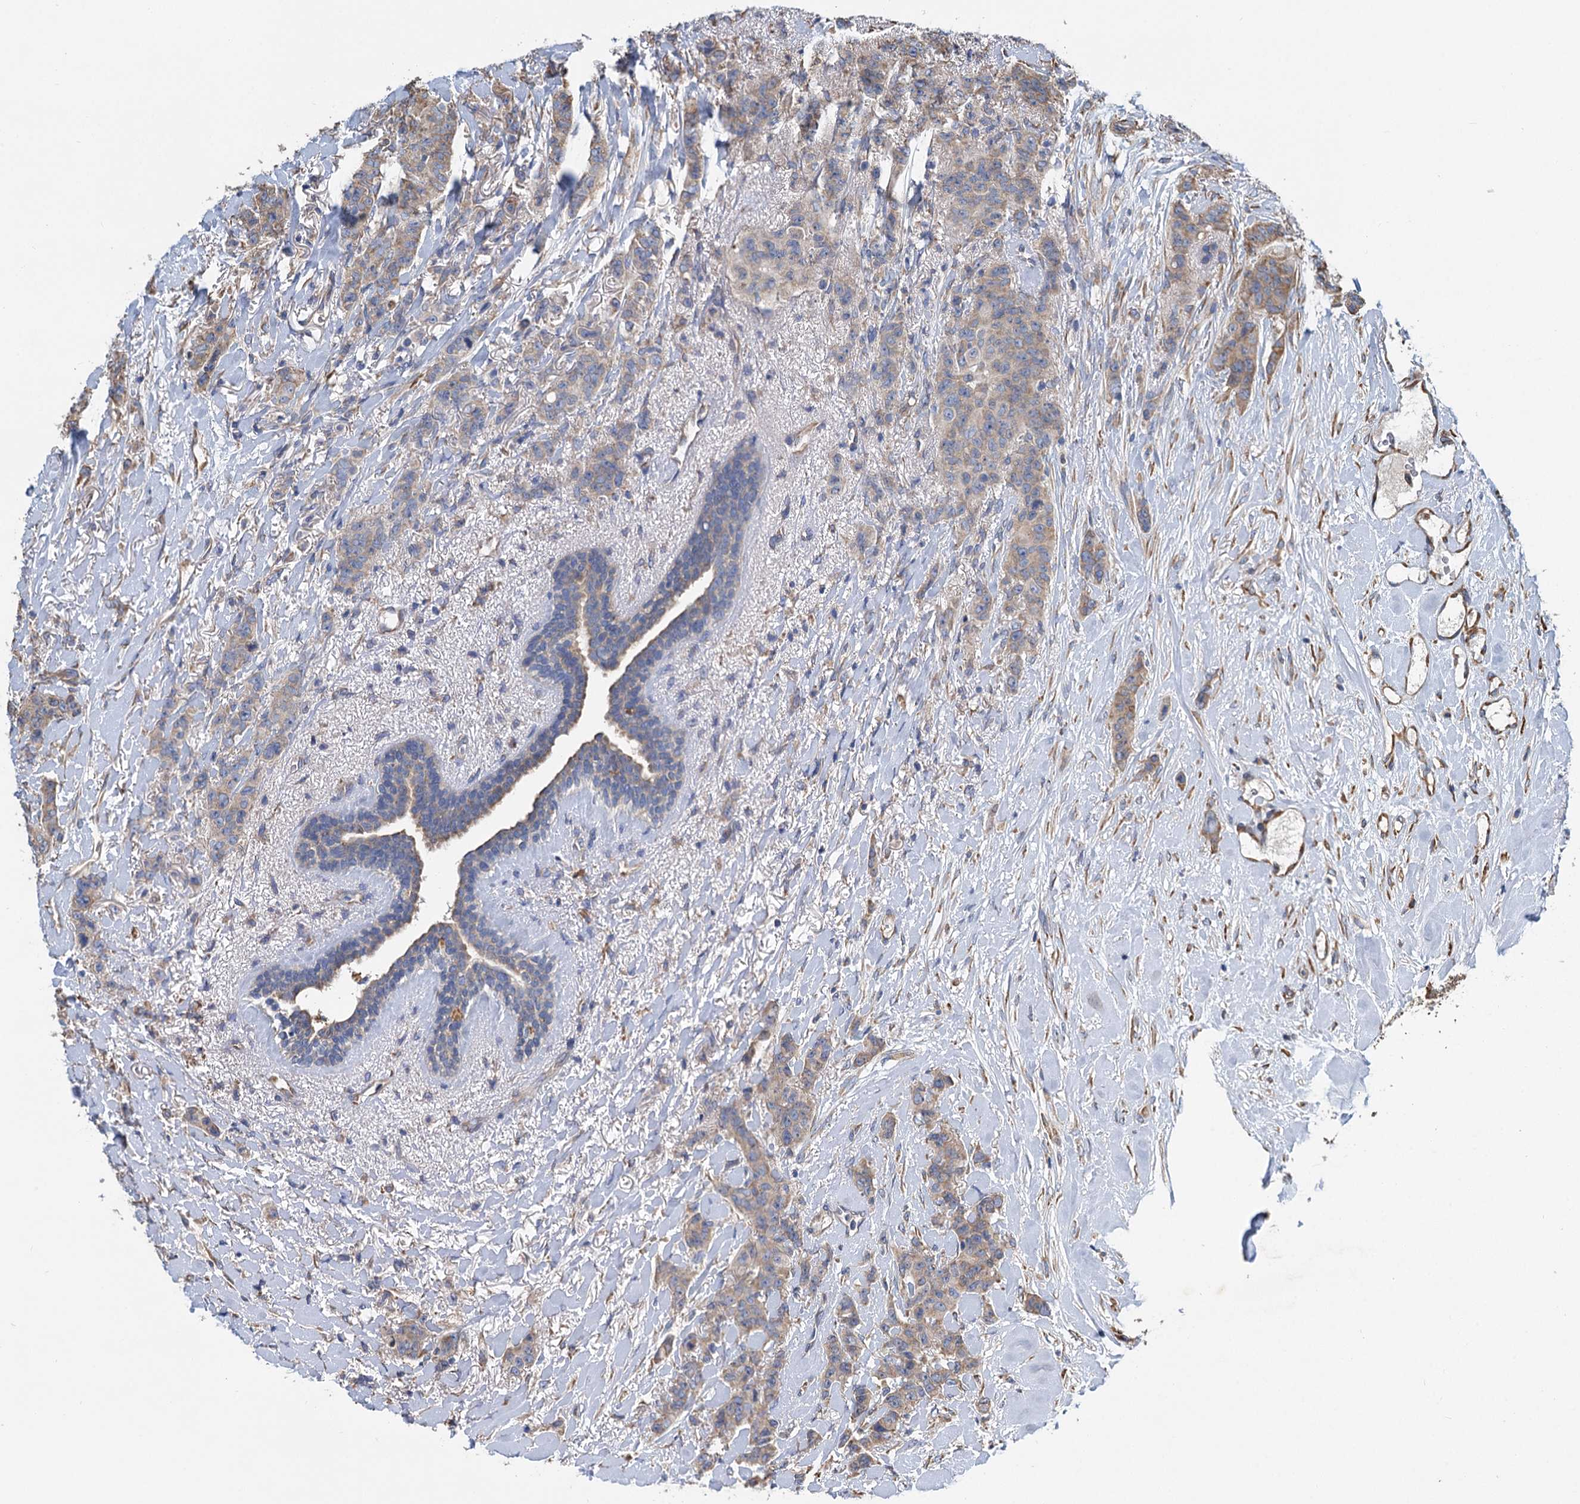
{"staining": {"intensity": "moderate", "quantity": ">75%", "location": "cytoplasmic/membranous"}, "tissue": "breast cancer", "cell_type": "Tumor cells", "image_type": "cancer", "snomed": [{"axis": "morphology", "description": "Duct carcinoma"}, {"axis": "topography", "description": "Breast"}], "caption": "A high-resolution image shows IHC staining of breast cancer, which shows moderate cytoplasmic/membranous staining in approximately >75% of tumor cells.", "gene": "LINS1", "patient": {"sex": "female", "age": 40}}